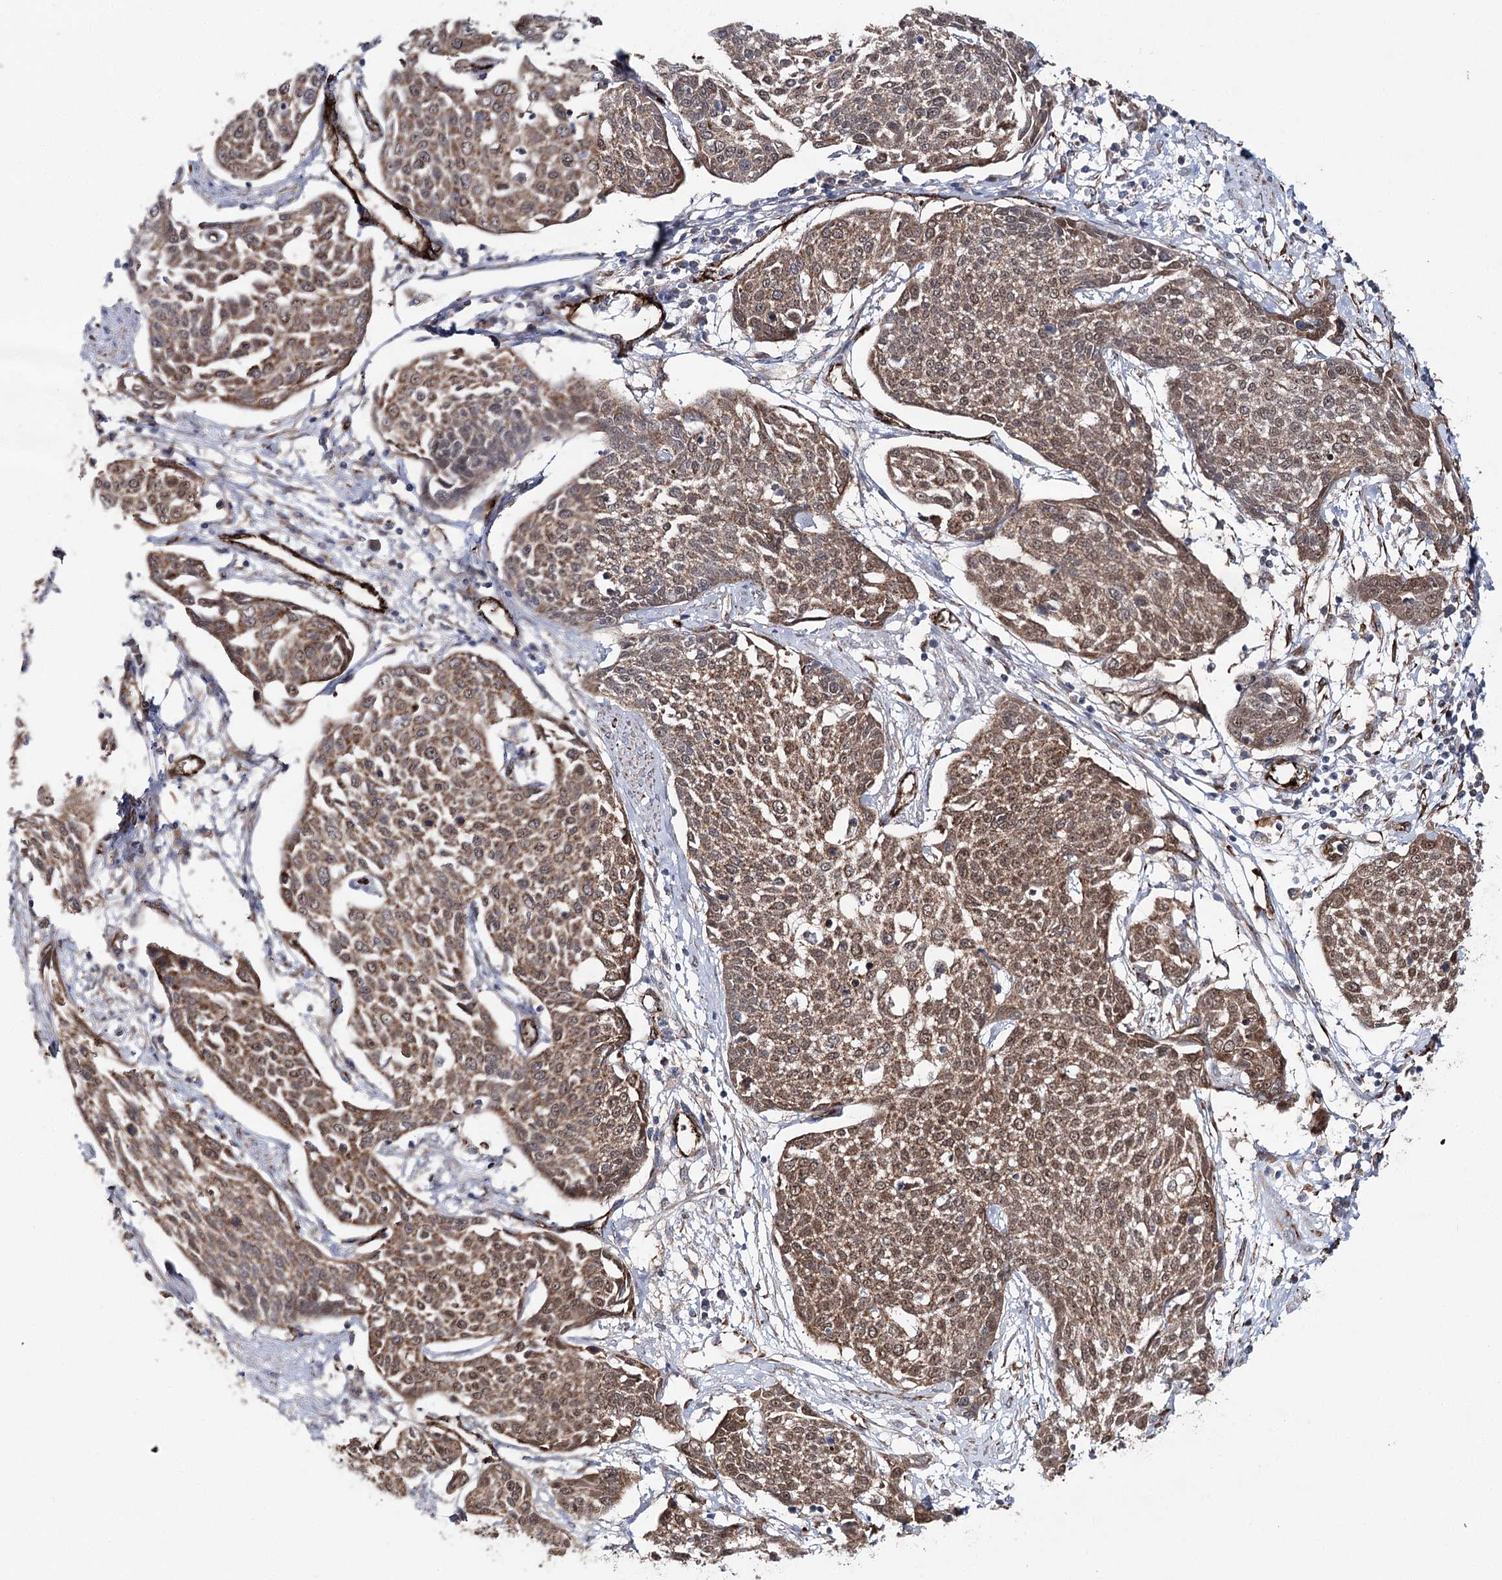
{"staining": {"intensity": "moderate", "quantity": ">75%", "location": "cytoplasmic/membranous,nuclear"}, "tissue": "cervical cancer", "cell_type": "Tumor cells", "image_type": "cancer", "snomed": [{"axis": "morphology", "description": "Squamous cell carcinoma, NOS"}, {"axis": "topography", "description": "Cervix"}], "caption": "Immunohistochemistry (IHC) micrograph of cervical cancer (squamous cell carcinoma) stained for a protein (brown), which exhibits medium levels of moderate cytoplasmic/membranous and nuclear staining in approximately >75% of tumor cells.", "gene": "MIB1", "patient": {"sex": "female", "age": 34}}